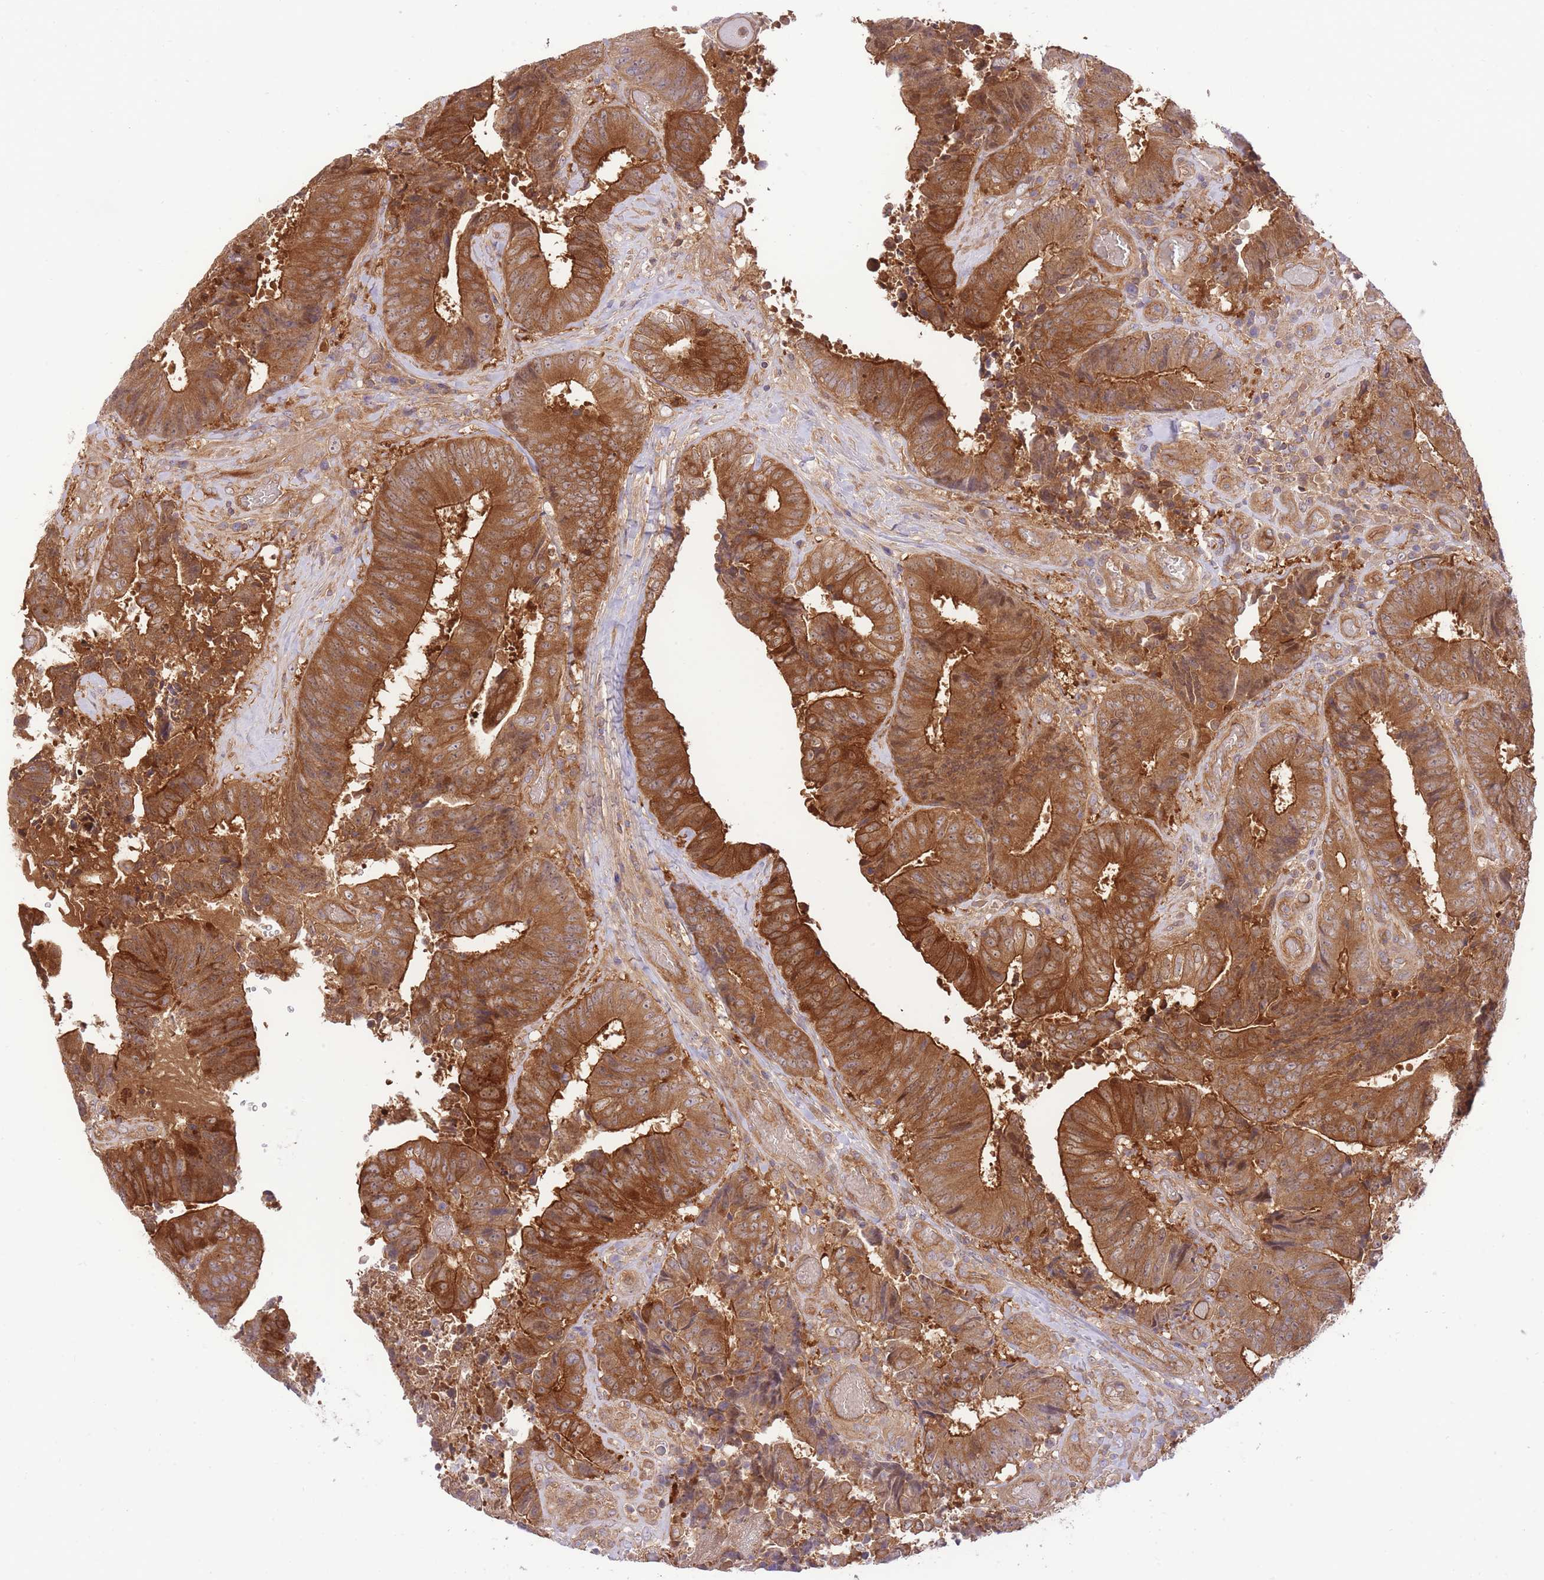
{"staining": {"intensity": "strong", "quantity": ">75%", "location": "cytoplasmic/membranous"}, "tissue": "colorectal cancer", "cell_type": "Tumor cells", "image_type": "cancer", "snomed": [{"axis": "morphology", "description": "Adenocarcinoma, NOS"}, {"axis": "topography", "description": "Rectum"}], "caption": "A micrograph of human colorectal cancer stained for a protein shows strong cytoplasmic/membranous brown staining in tumor cells.", "gene": "PREP", "patient": {"sex": "male", "age": 72}}